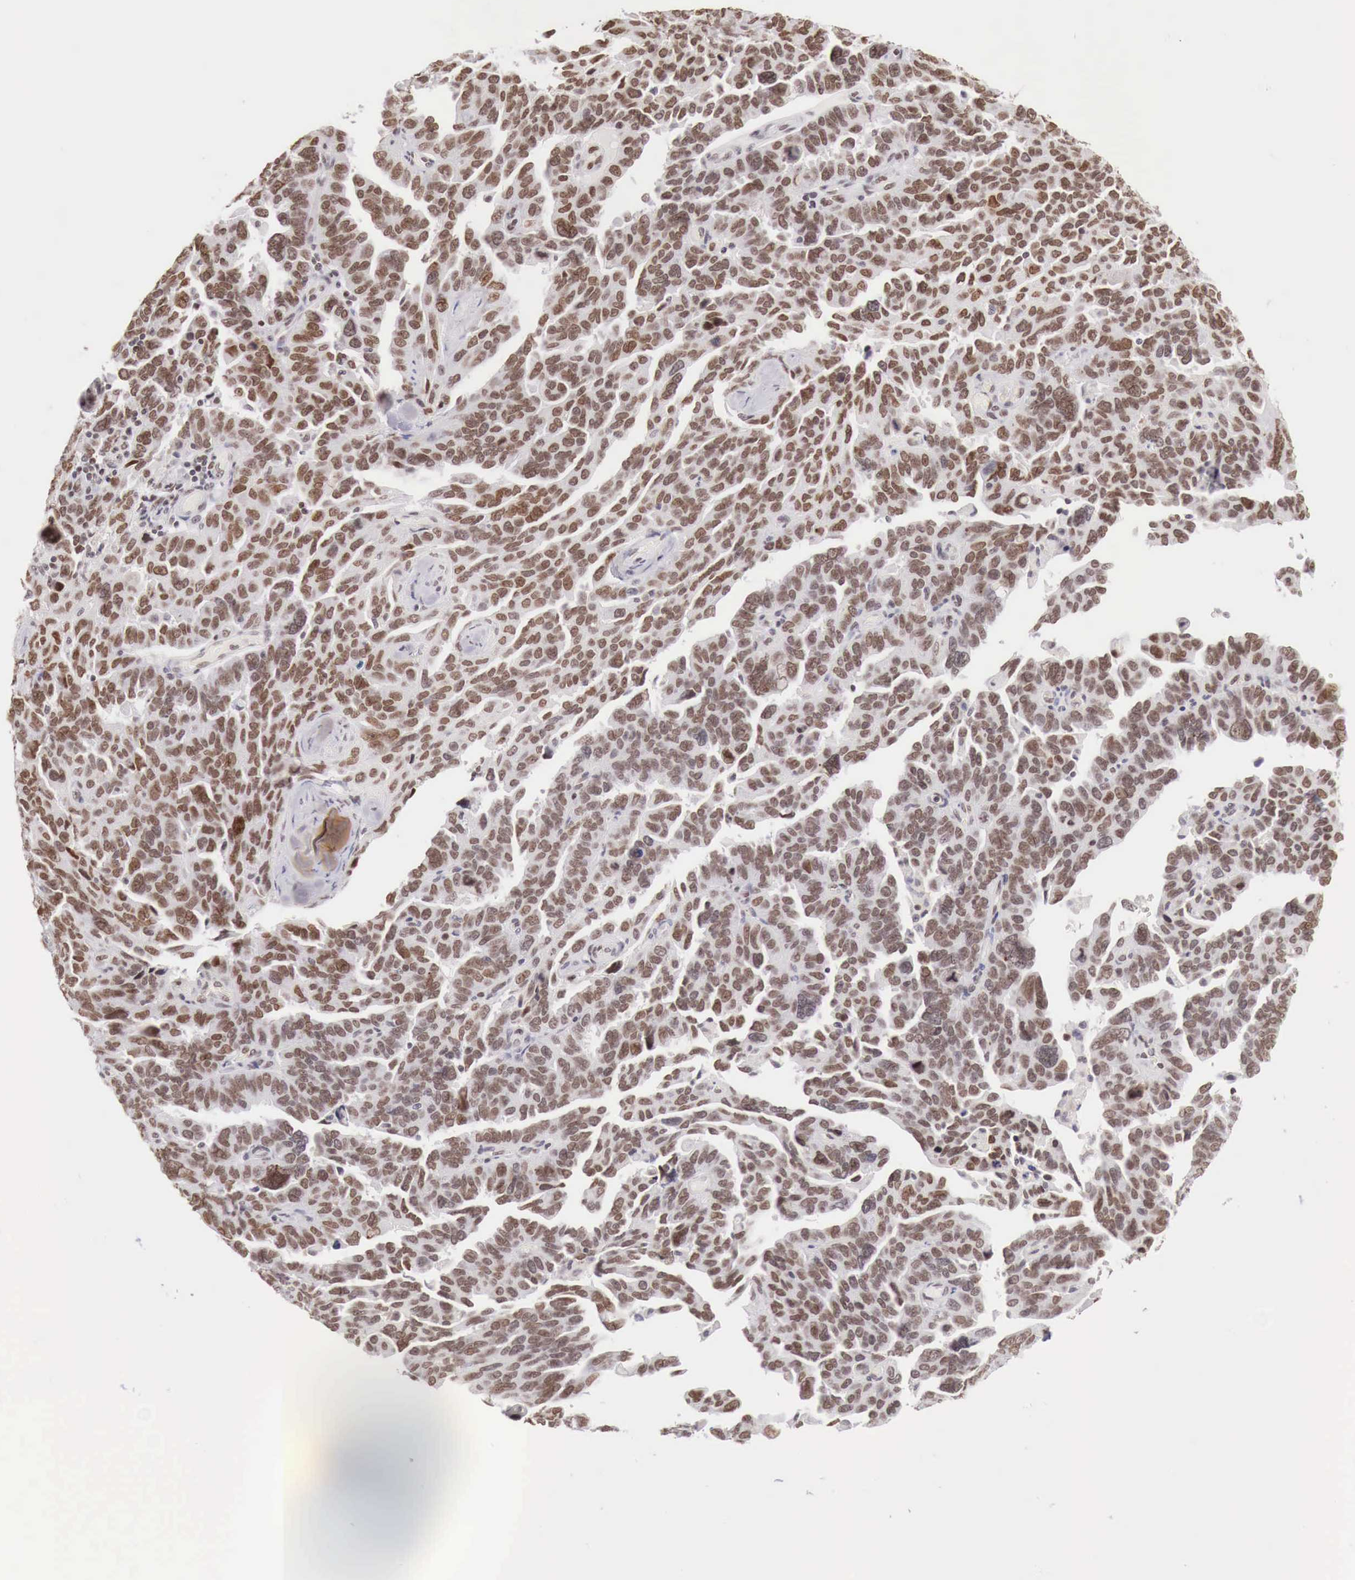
{"staining": {"intensity": "weak", "quantity": "25%-75%", "location": "nuclear"}, "tissue": "ovarian cancer", "cell_type": "Tumor cells", "image_type": "cancer", "snomed": [{"axis": "morphology", "description": "Cystadenocarcinoma, serous, NOS"}, {"axis": "topography", "description": "Ovary"}], "caption": "This histopathology image exhibits immunohistochemistry (IHC) staining of human serous cystadenocarcinoma (ovarian), with low weak nuclear expression in approximately 25%-75% of tumor cells.", "gene": "PHF14", "patient": {"sex": "female", "age": 64}}